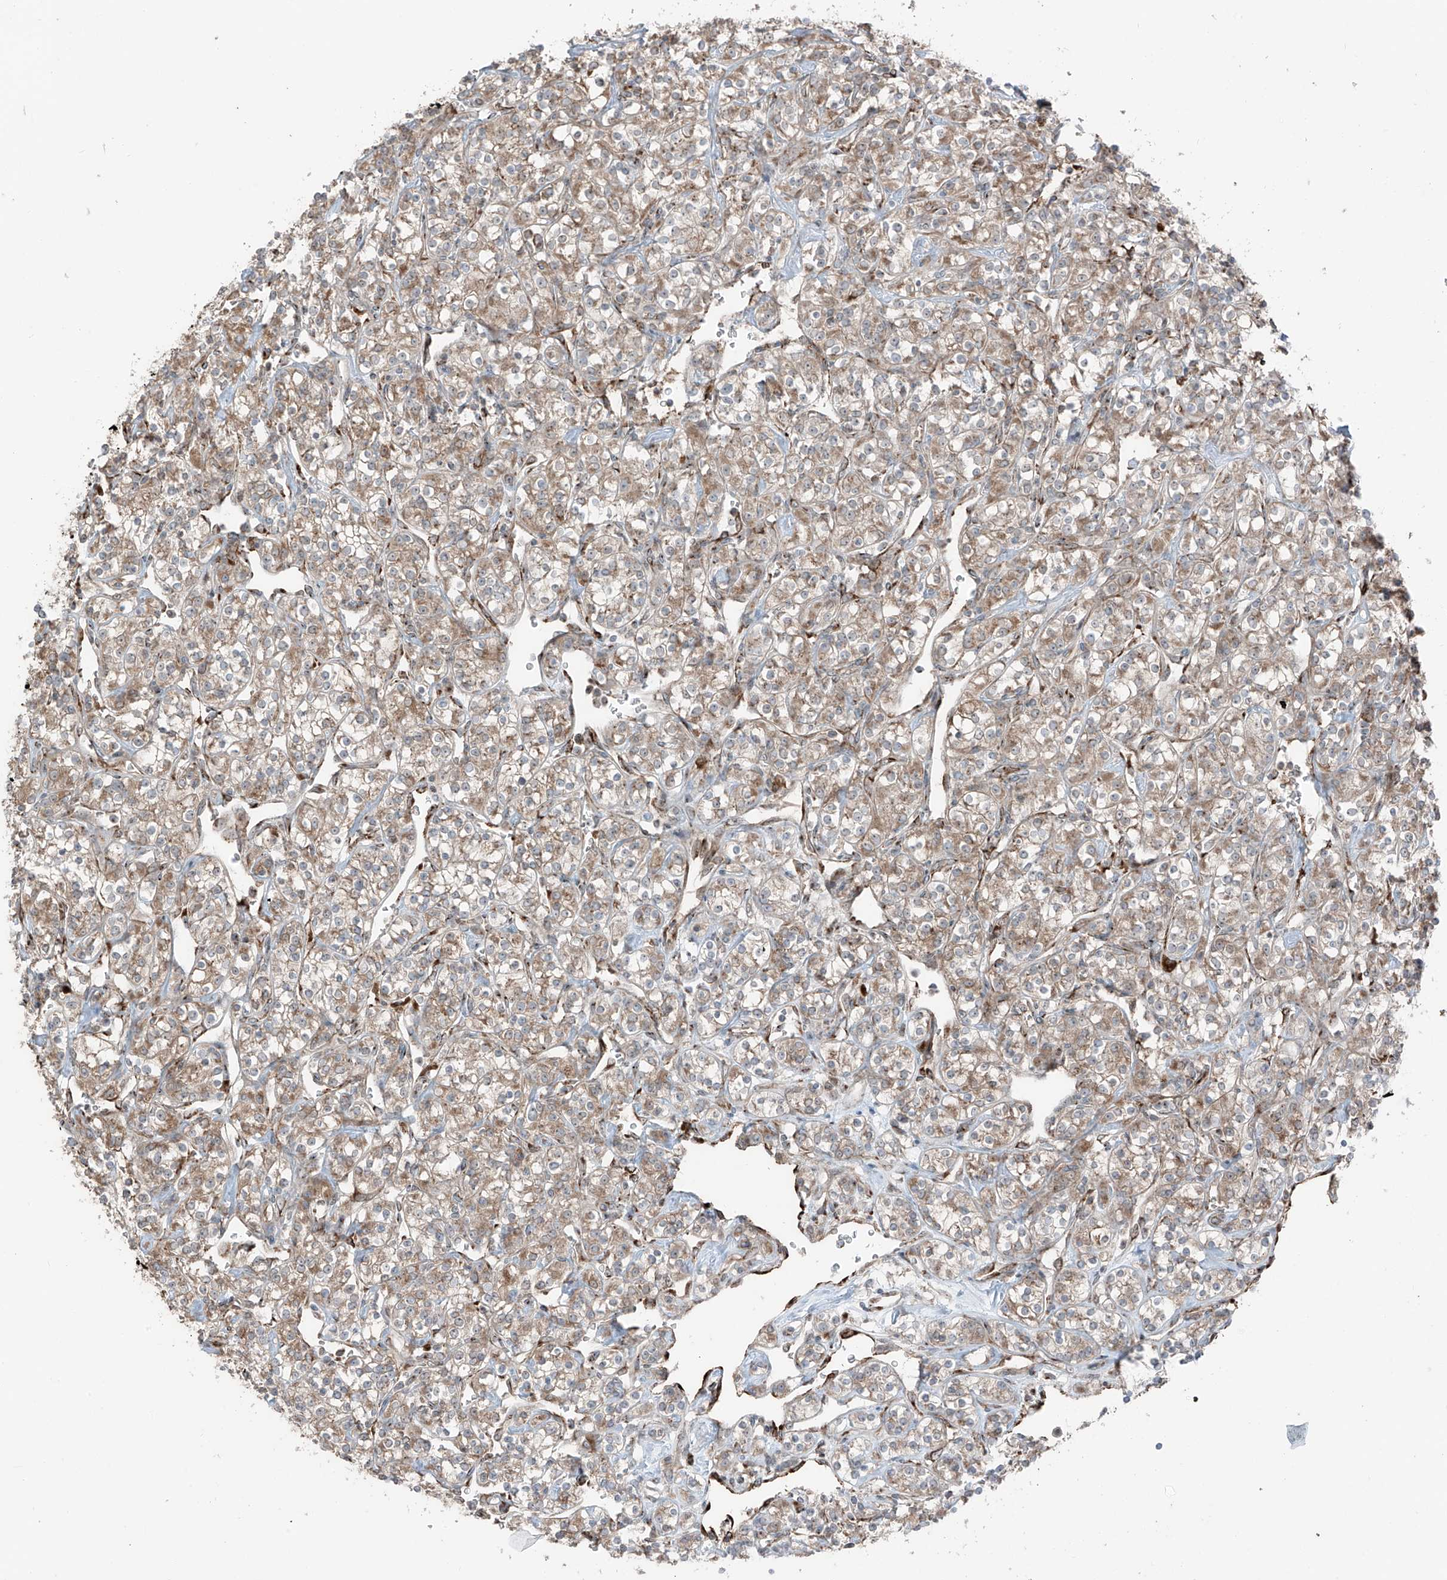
{"staining": {"intensity": "moderate", "quantity": ">75%", "location": "cytoplasmic/membranous"}, "tissue": "renal cancer", "cell_type": "Tumor cells", "image_type": "cancer", "snomed": [{"axis": "morphology", "description": "Adenocarcinoma, NOS"}, {"axis": "topography", "description": "Kidney"}], "caption": "Human renal cancer stained for a protein (brown) shows moderate cytoplasmic/membranous positive positivity in approximately >75% of tumor cells.", "gene": "ERLEC1", "patient": {"sex": "male", "age": 77}}